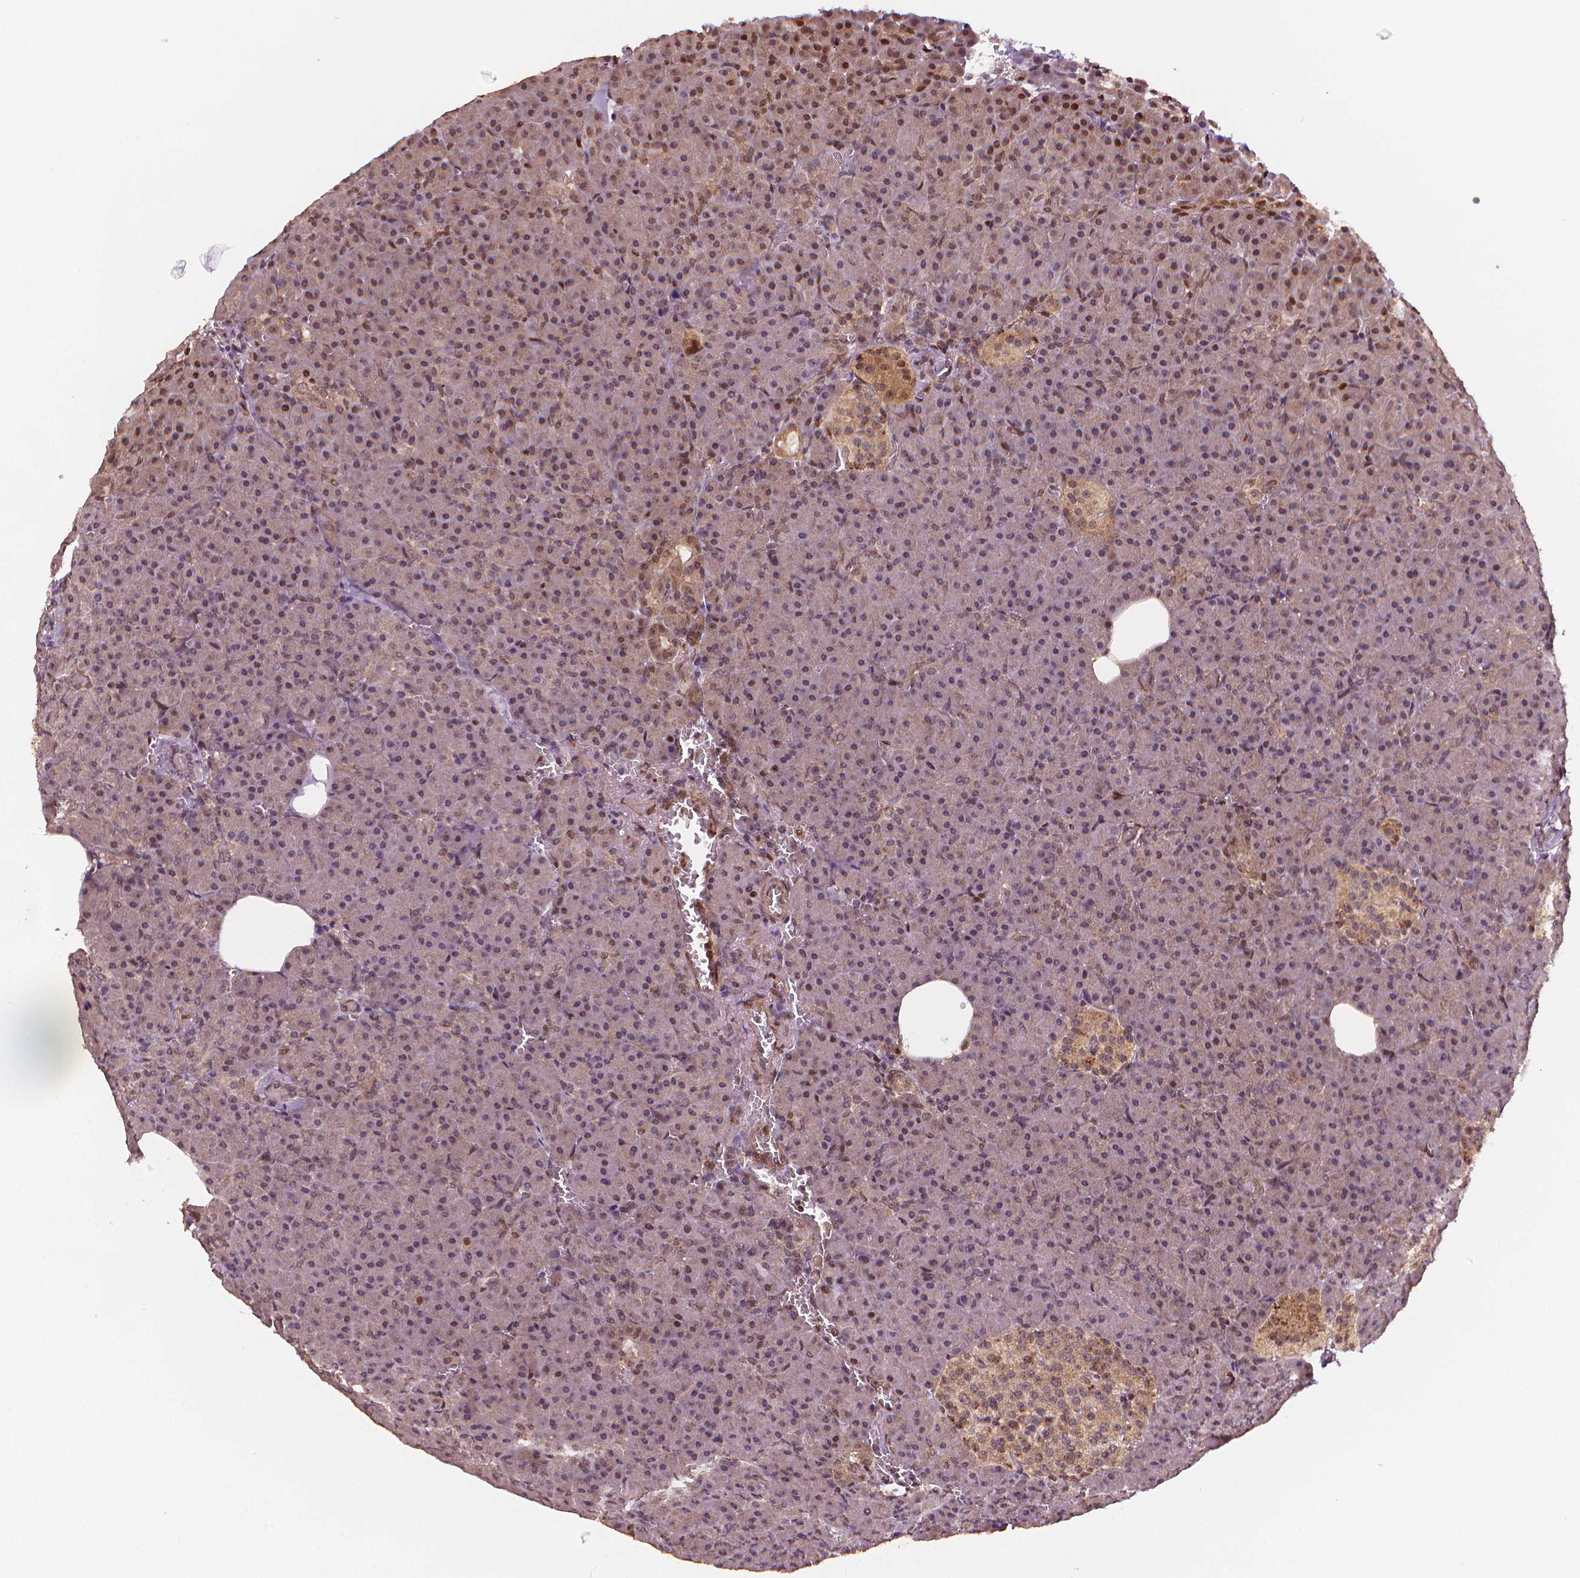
{"staining": {"intensity": "moderate", "quantity": "<25%", "location": "cytoplasmic/membranous,nuclear"}, "tissue": "pancreas", "cell_type": "Exocrine glandular cells", "image_type": "normal", "snomed": [{"axis": "morphology", "description": "Normal tissue, NOS"}, {"axis": "topography", "description": "Pancreas"}], "caption": "Moderate cytoplasmic/membranous,nuclear staining is present in approximately <25% of exocrine glandular cells in normal pancreas.", "gene": "STAT3", "patient": {"sex": "female", "age": 74}}